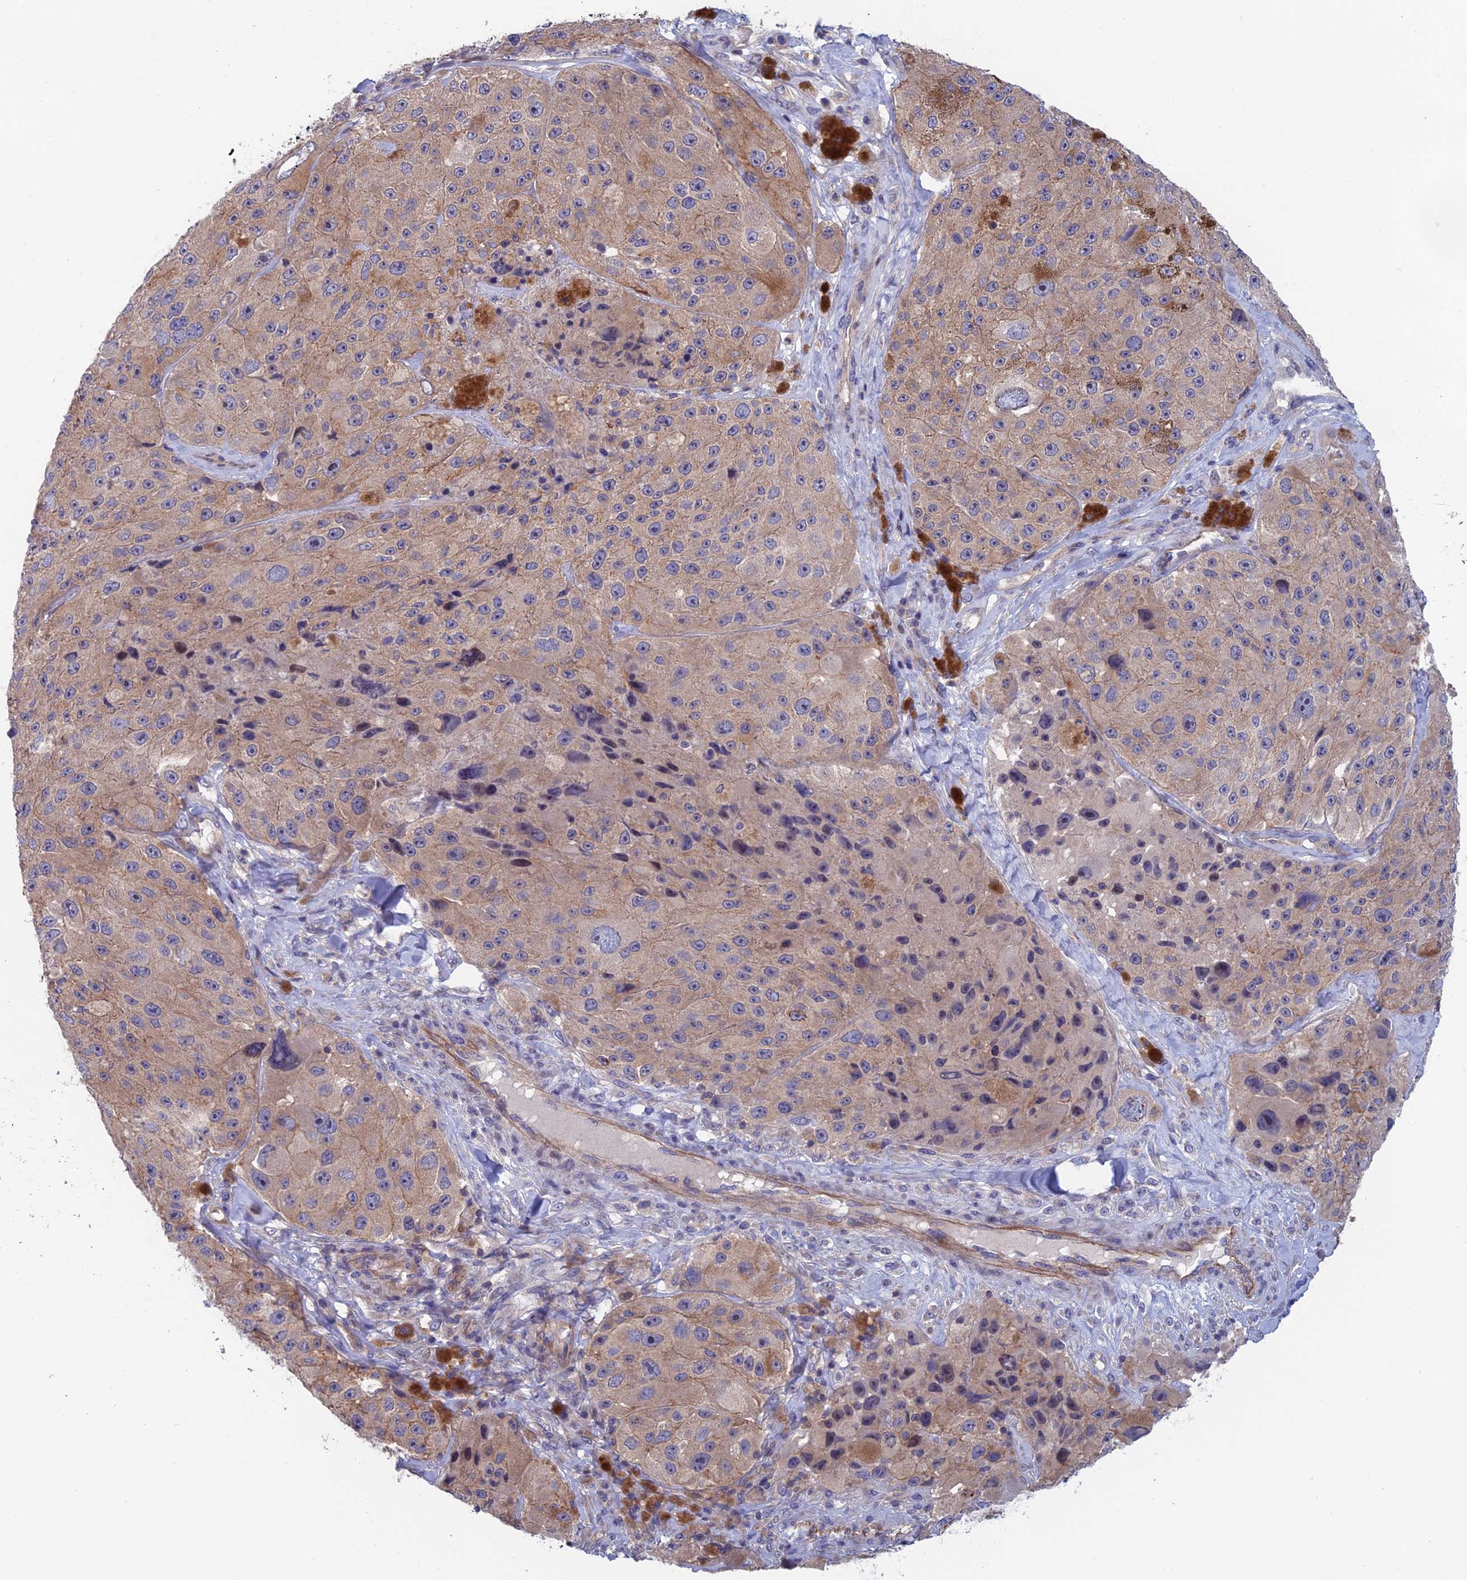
{"staining": {"intensity": "weak", "quantity": "25%-75%", "location": "cytoplasmic/membranous"}, "tissue": "melanoma", "cell_type": "Tumor cells", "image_type": "cancer", "snomed": [{"axis": "morphology", "description": "Malignant melanoma, Metastatic site"}, {"axis": "topography", "description": "Lymph node"}], "caption": "DAB (3,3'-diaminobenzidine) immunohistochemical staining of human malignant melanoma (metastatic site) demonstrates weak cytoplasmic/membranous protein positivity in approximately 25%-75% of tumor cells.", "gene": "USP37", "patient": {"sex": "male", "age": 62}}